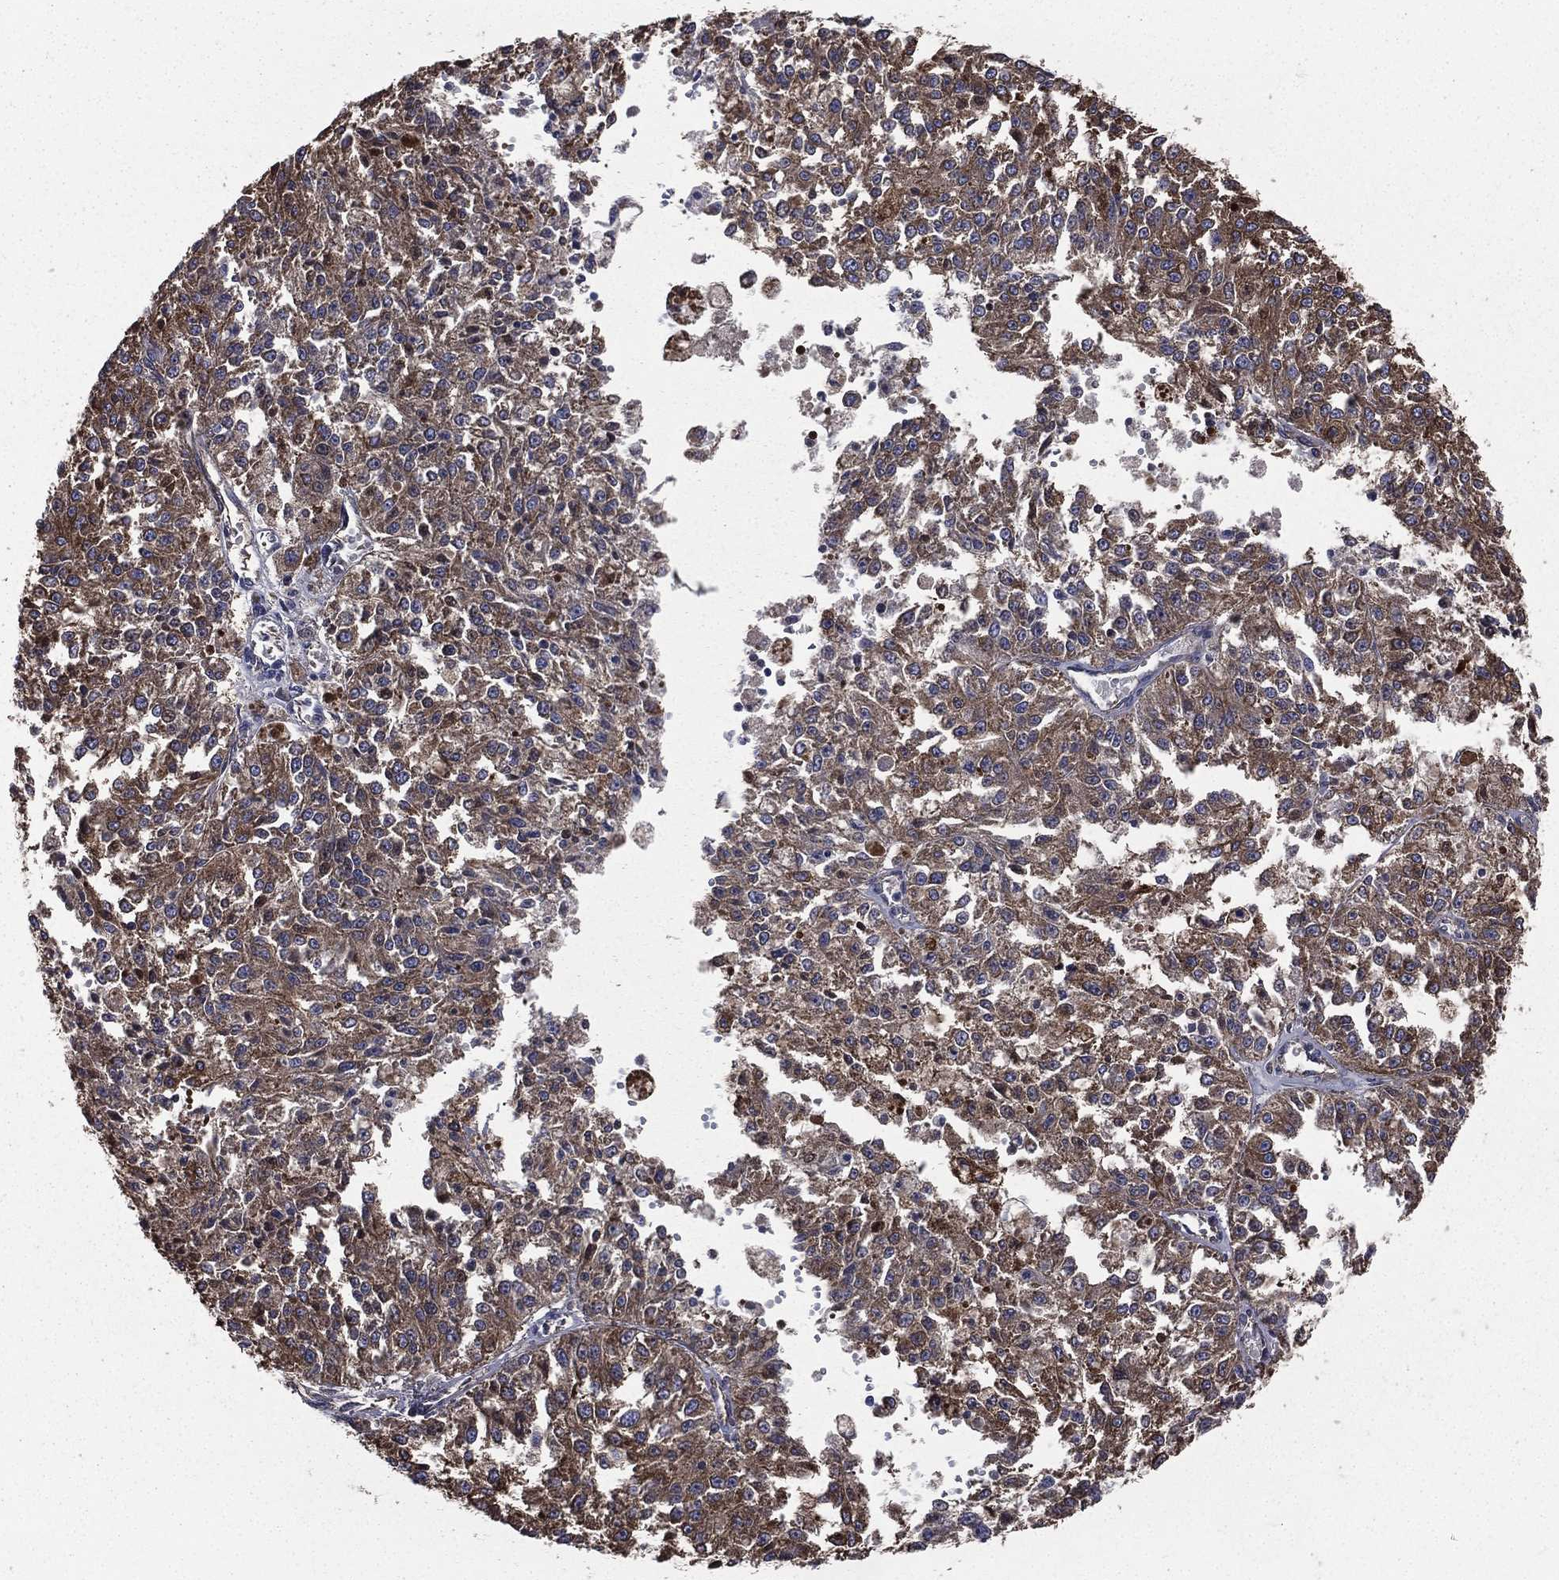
{"staining": {"intensity": "strong", "quantity": ">75%", "location": "cytoplasmic/membranous"}, "tissue": "melanoma", "cell_type": "Tumor cells", "image_type": "cancer", "snomed": [{"axis": "morphology", "description": "Malignant melanoma, Metastatic site"}, {"axis": "topography", "description": "Lymph node"}], "caption": "Malignant melanoma (metastatic site) stained with IHC displays strong cytoplasmic/membranous expression in approximately >75% of tumor cells.", "gene": "SARS1", "patient": {"sex": "female", "age": 64}}